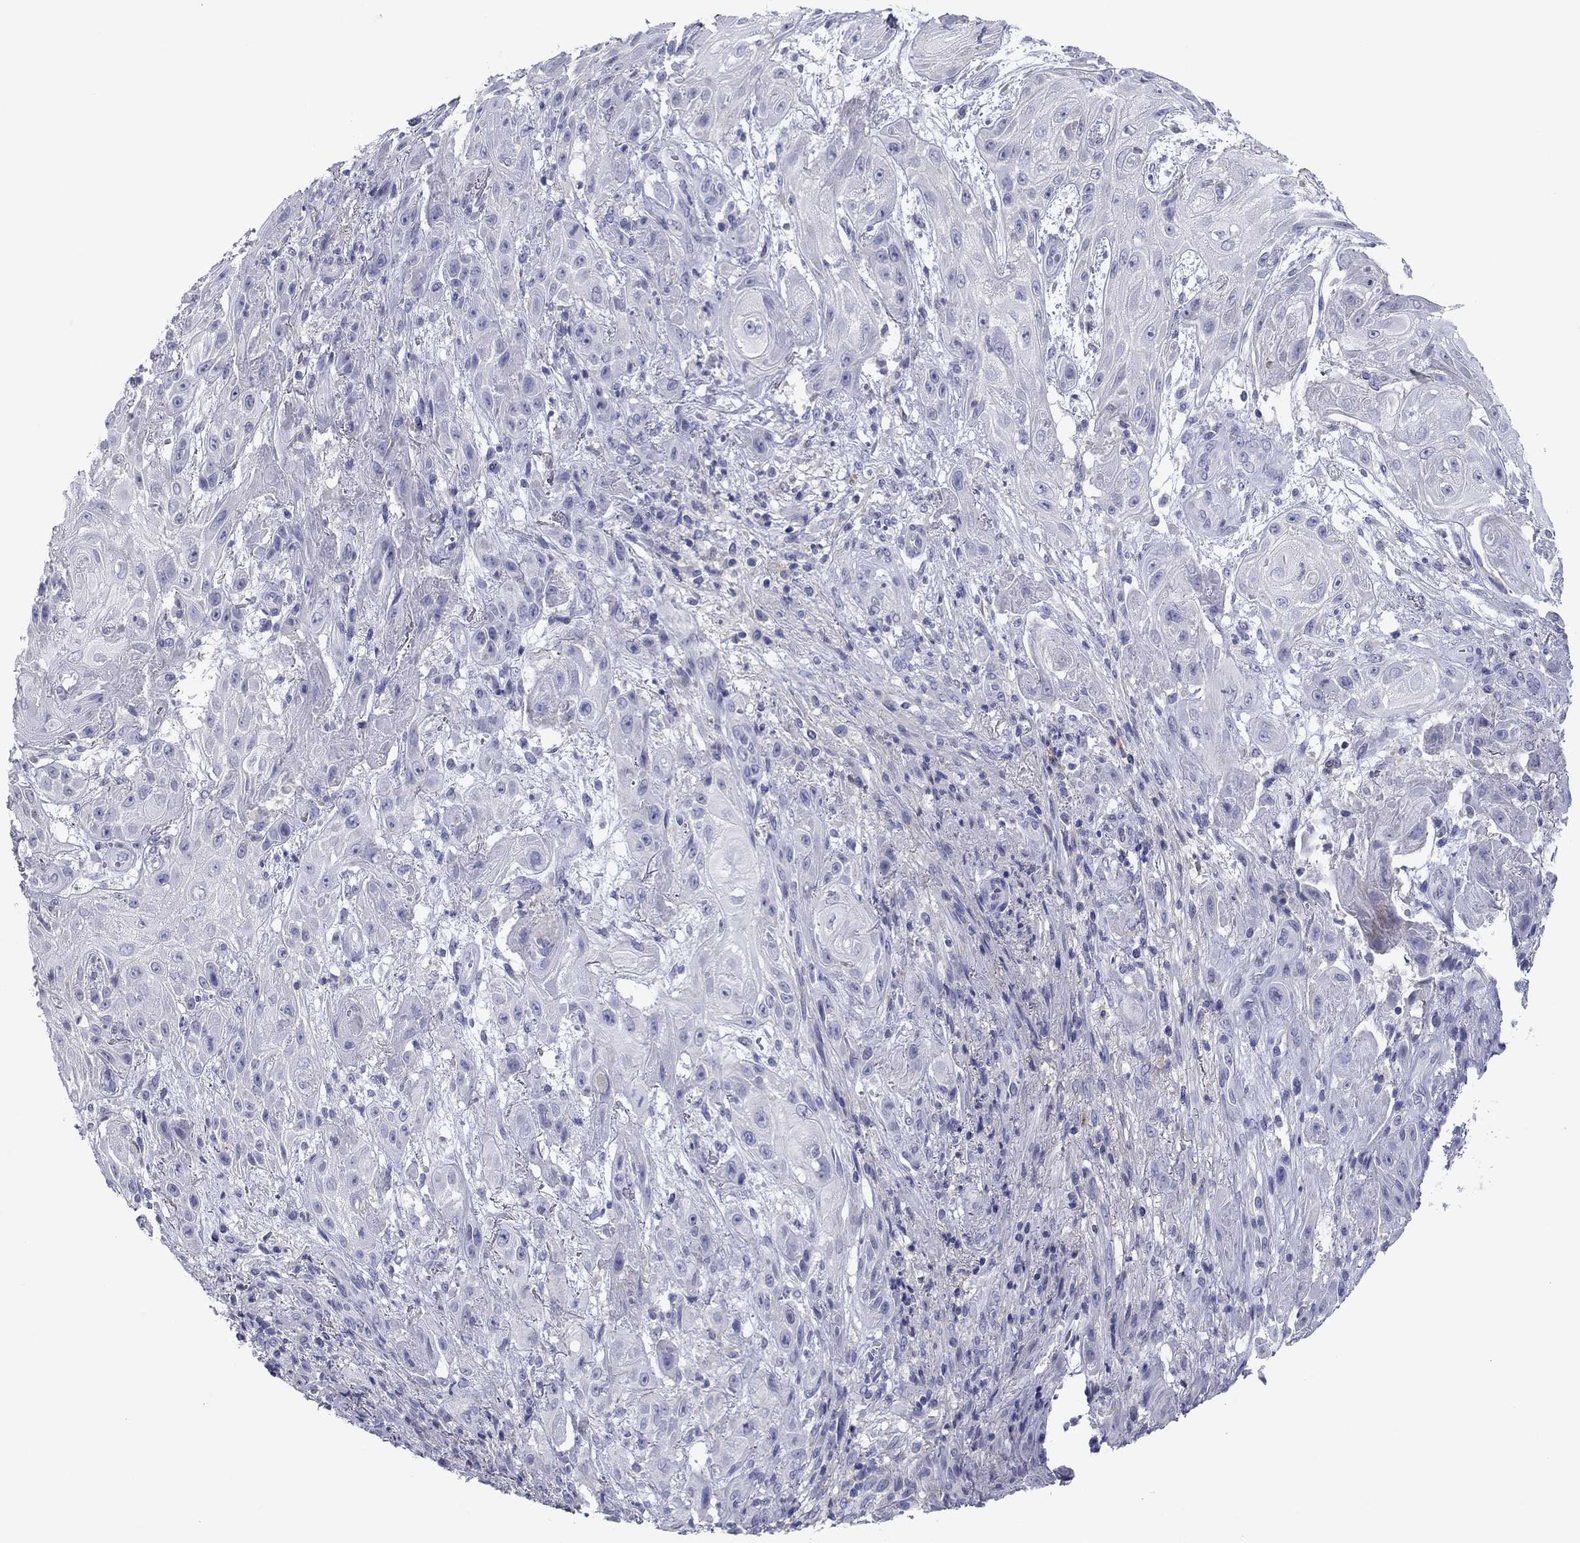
{"staining": {"intensity": "negative", "quantity": "none", "location": "none"}, "tissue": "skin cancer", "cell_type": "Tumor cells", "image_type": "cancer", "snomed": [{"axis": "morphology", "description": "Squamous cell carcinoma, NOS"}, {"axis": "topography", "description": "Skin"}], "caption": "Immunohistochemical staining of human squamous cell carcinoma (skin) demonstrates no significant expression in tumor cells.", "gene": "CNTNAP4", "patient": {"sex": "male", "age": 62}}